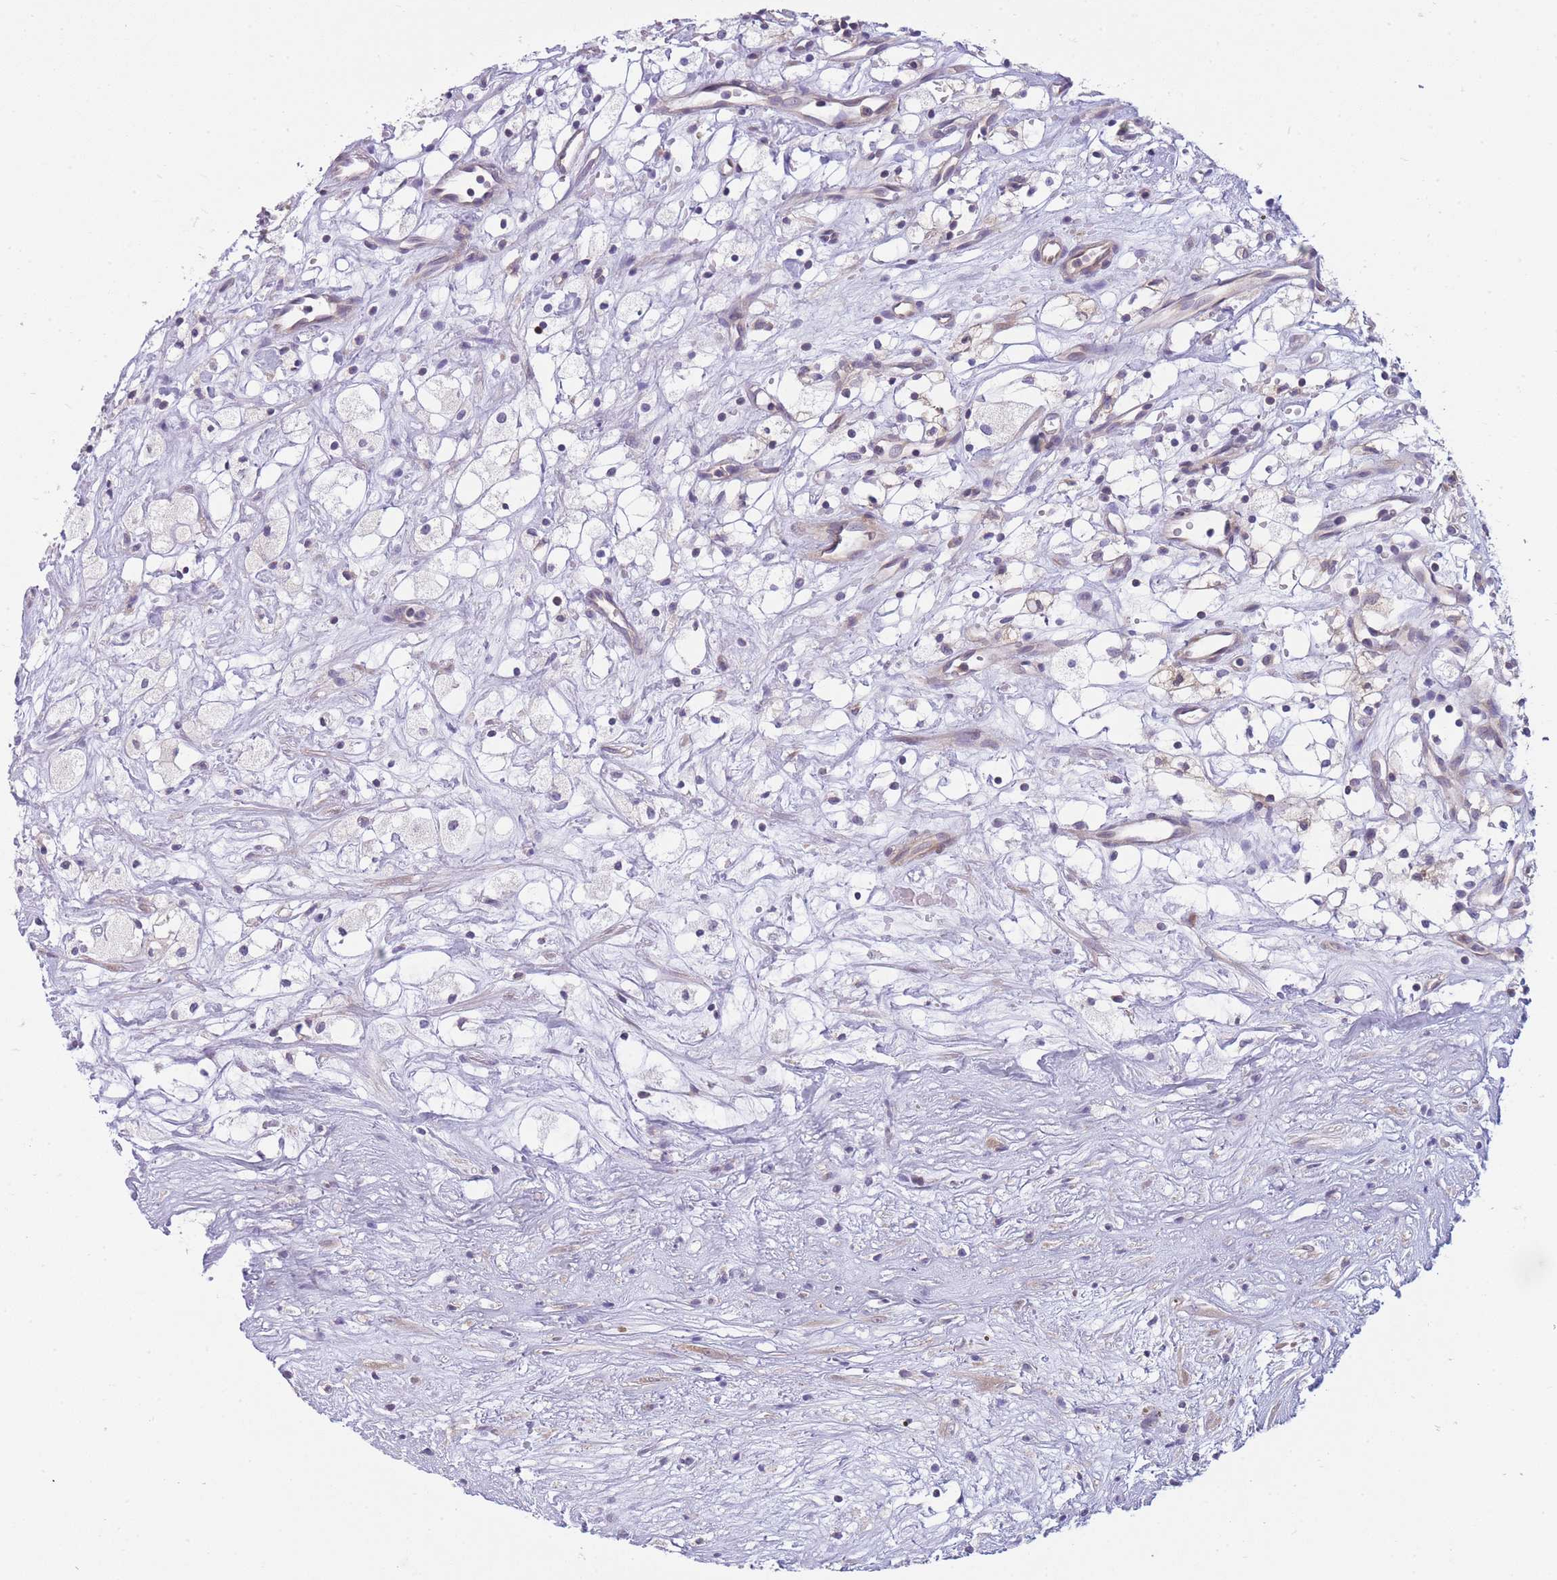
{"staining": {"intensity": "negative", "quantity": "none", "location": "none"}, "tissue": "renal cancer", "cell_type": "Tumor cells", "image_type": "cancer", "snomed": [{"axis": "morphology", "description": "Adenocarcinoma, NOS"}, {"axis": "topography", "description": "Kidney"}], "caption": "IHC histopathology image of neoplastic tissue: adenocarcinoma (renal) stained with DAB (3,3'-diaminobenzidine) exhibits no significant protein staining in tumor cells.", "gene": "PFDN6", "patient": {"sex": "male", "age": 59}}